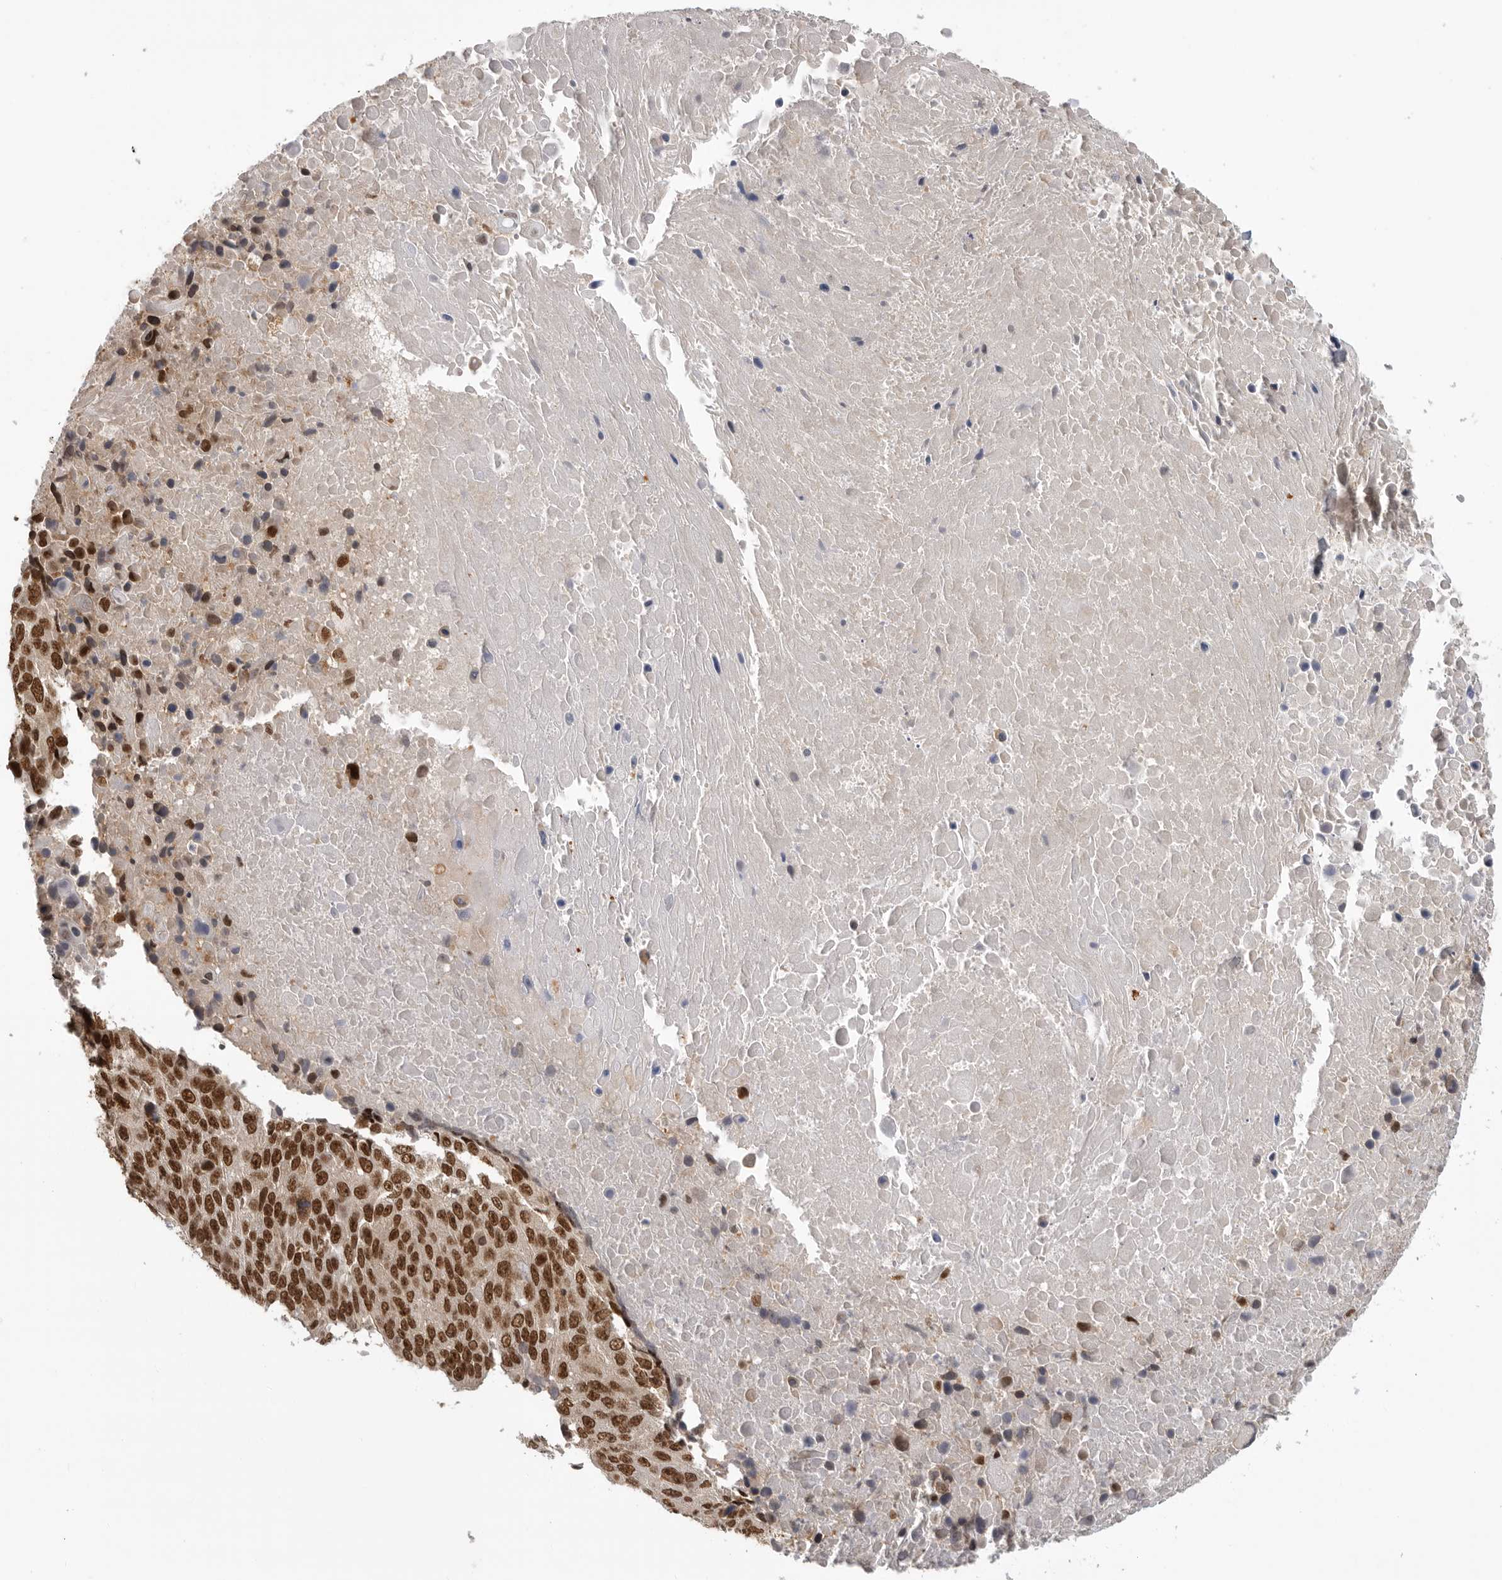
{"staining": {"intensity": "strong", "quantity": ">75%", "location": "nuclear"}, "tissue": "lung cancer", "cell_type": "Tumor cells", "image_type": "cancer", "snomed": [{"axis": "morphology", "description": "Squamous cell carcinoma, NOS"}, {"axis": "topography", "description": "Lung"}], "caption": "Lung cancer tissue shows strong nuclear expression in about >75% of tumor cells, visualized by immunohistochemistry.", "gene": "ZNF830", "patient": {"sex": "male", "age": 66}}